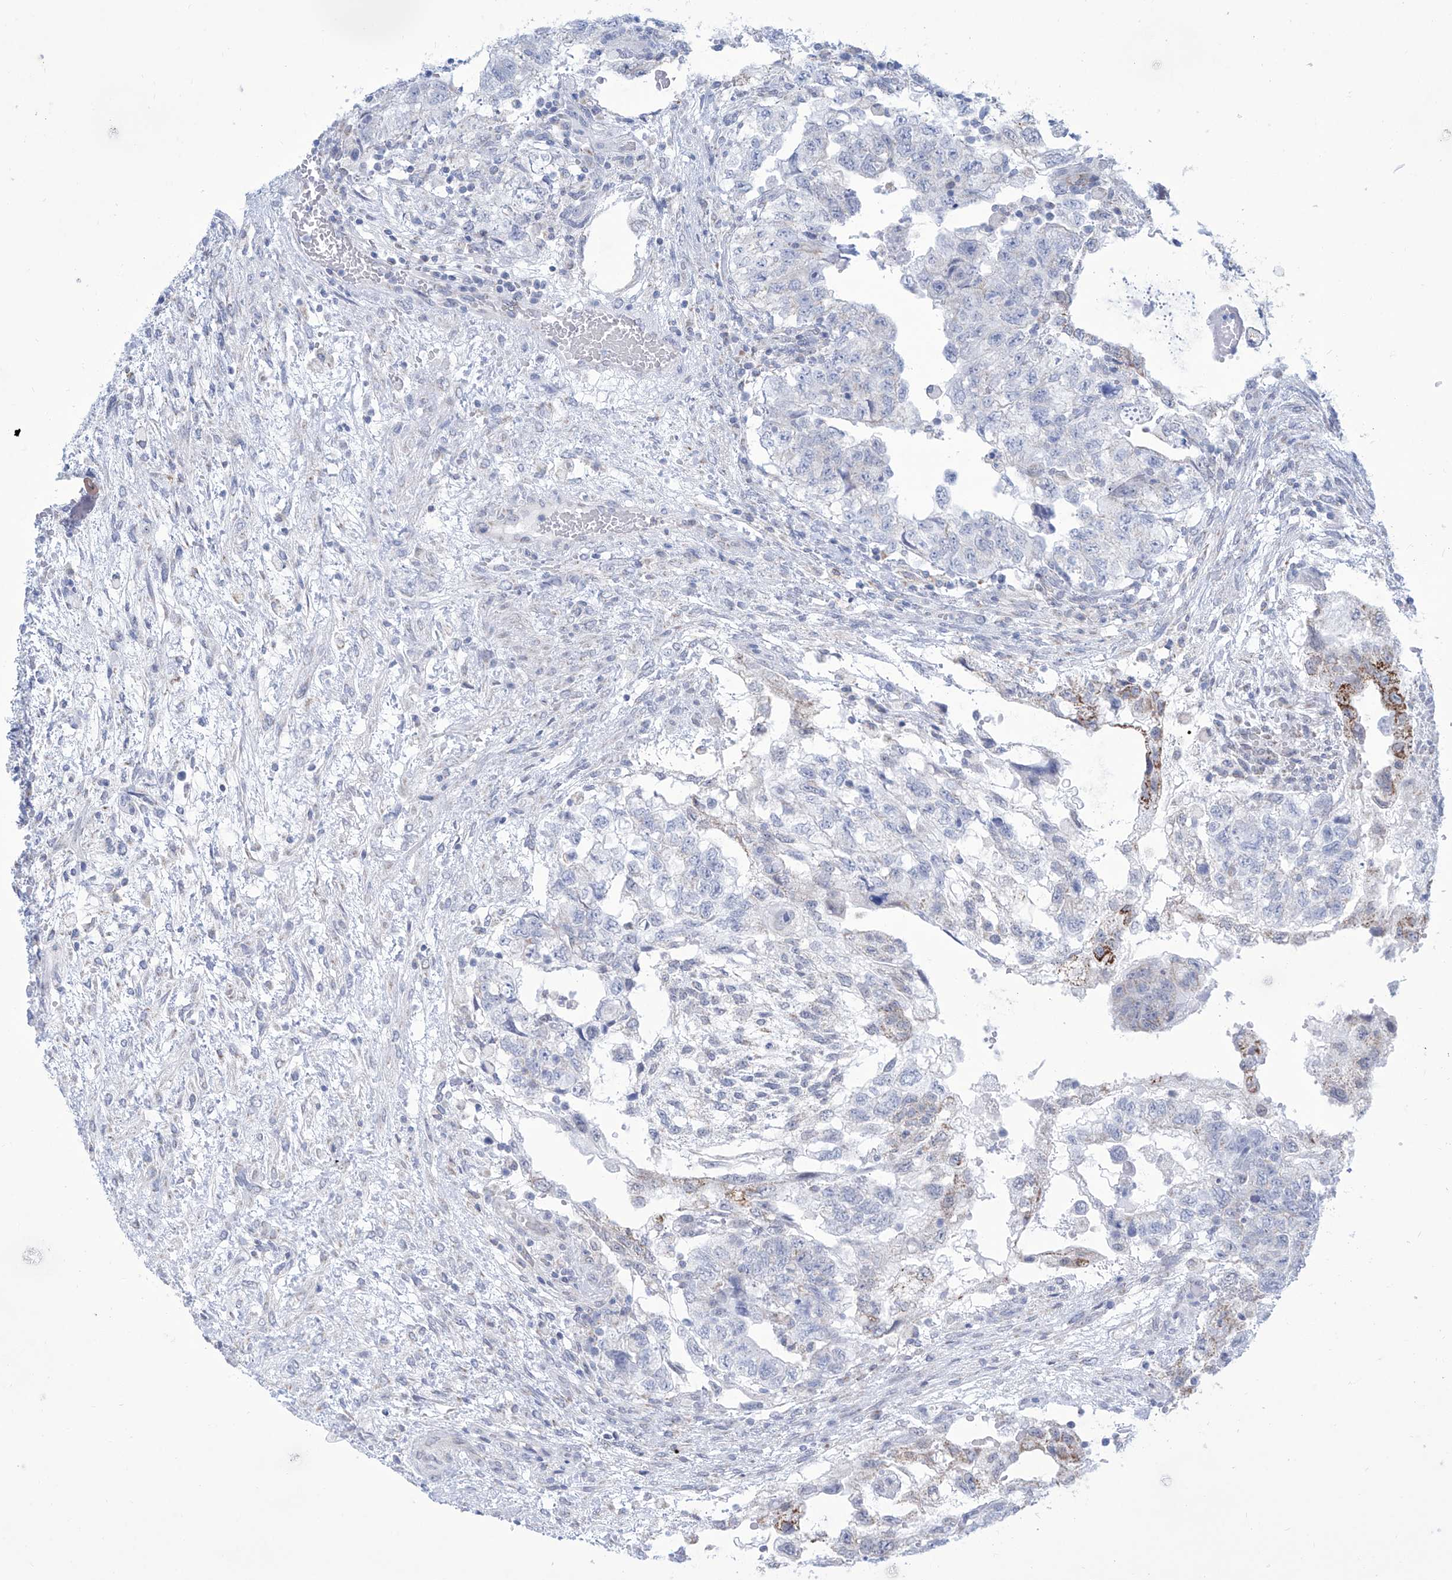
{"staining": {"intensity": "moderate", "quantity": "<25%", "location": "cytoplasmic/membranous"}, "tissue": "testis cancer", "cell_type": "Tumor cells", "image_type": "cancer", "snomed": [{"axis": "morphology", "description": "Carcinoma, Embryonal, NOS"}, {"axis": "topography", "description": "Testis"}], "caption": "High-power microscopy captured an IHC micrograph of testis cancer, revealing moderate cytoplasmic/membranous positivity in approximately <25% of tumor cells.", "gene": "ALDH6A1", "patient": {"sex": "male", "age": 36}}